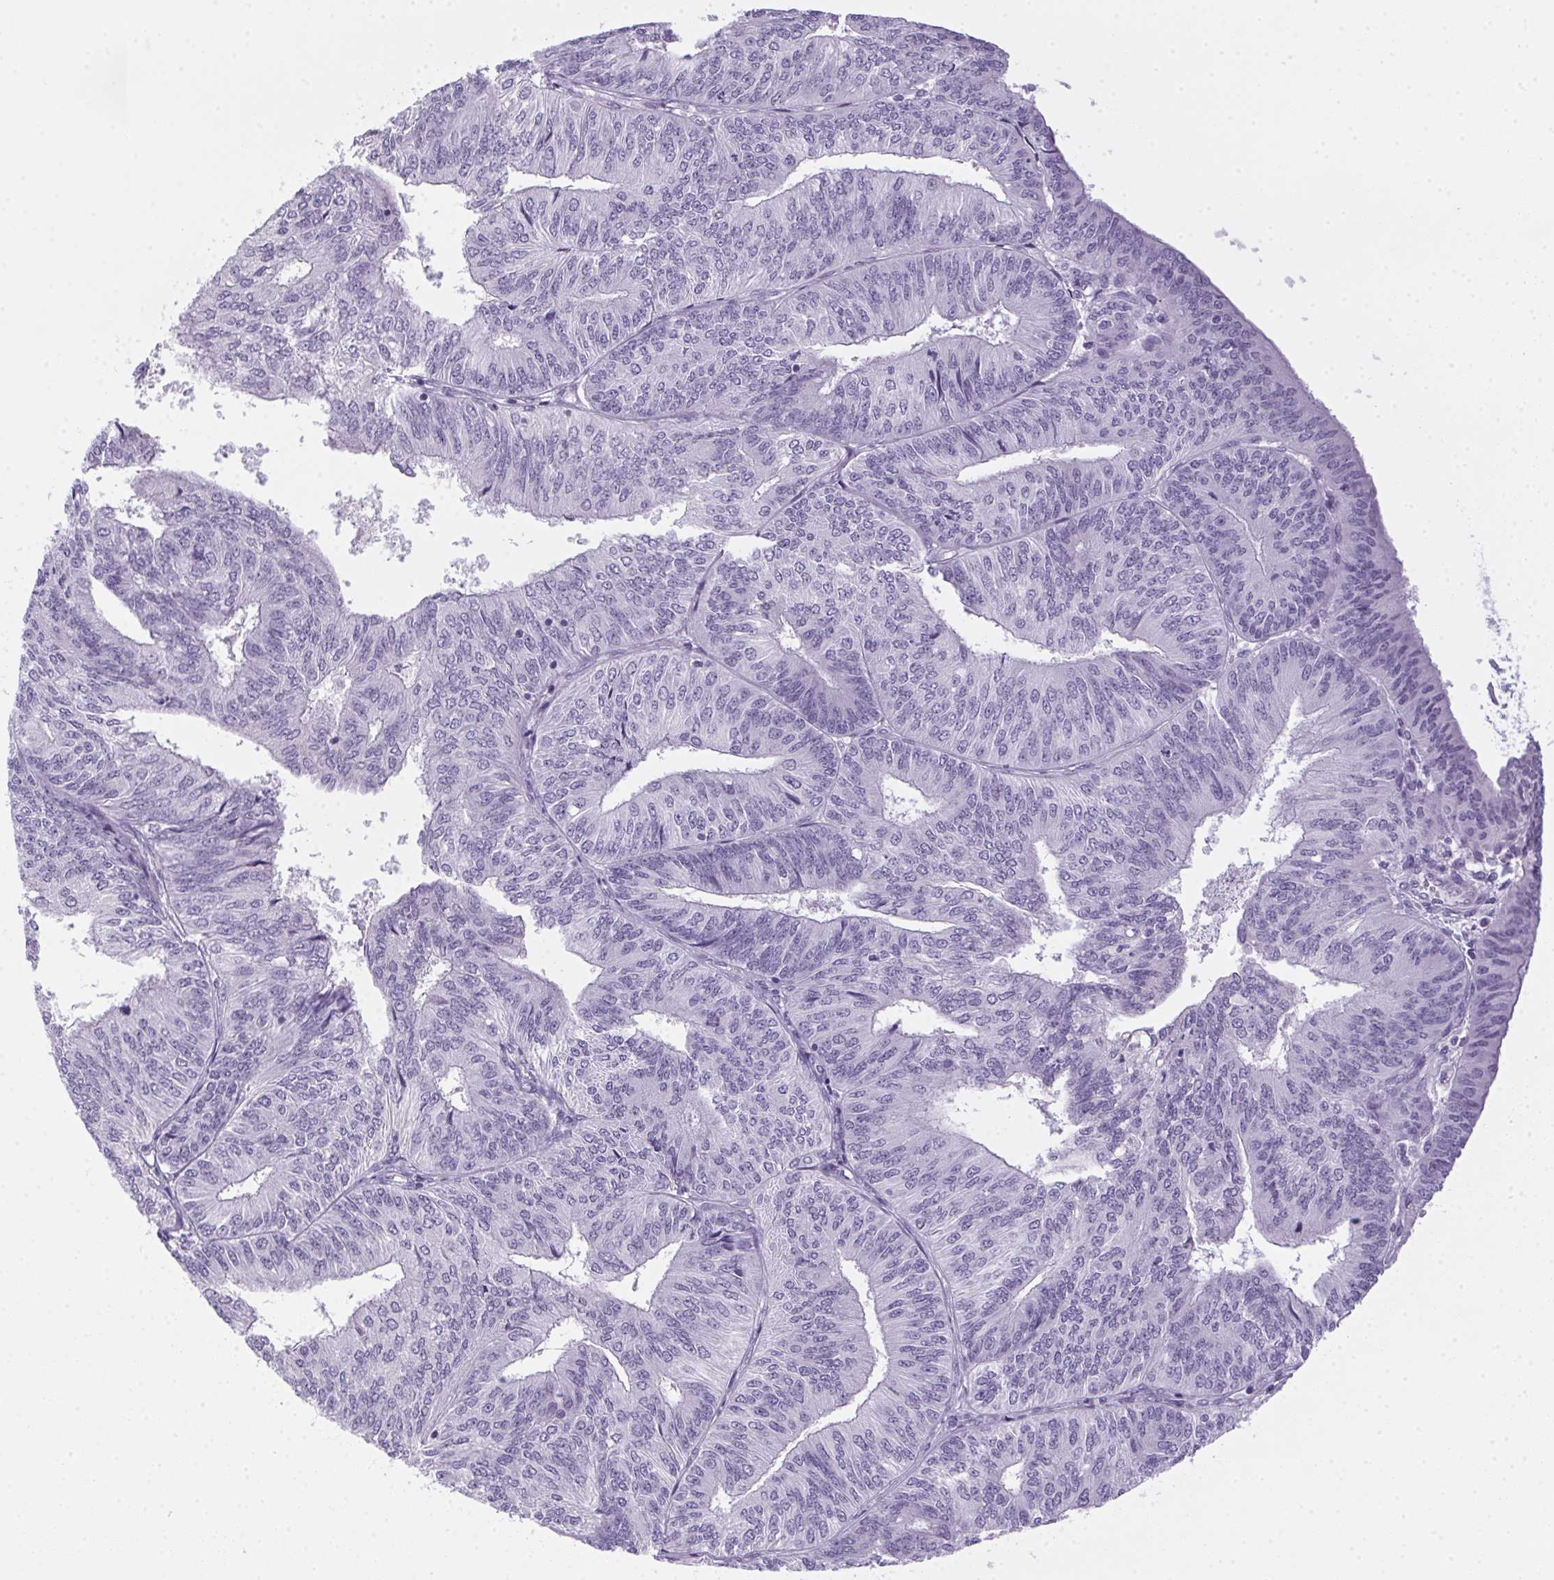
{"staining": {"intensity": "negative", "quantity": "none", "location": "none"}, "tissue": "endometrial cancer", "cell_type": "Tumor cells", "image_type": "cancer", "snomed": [{"axis": "morphology", "description": "Adenocarcinoma, NOS"}, {"axis": "topography", "description": "Endometrium"}], "caption": "Tumor cells show no significant protein staining in endometrial cancer (adenocarcinoma). (Brightfield microscopy of DAB immunohistochemistry (IHC) at high magnification).", "gene": "POPDC2", "patient": {"sex": "female", "age": 58}}